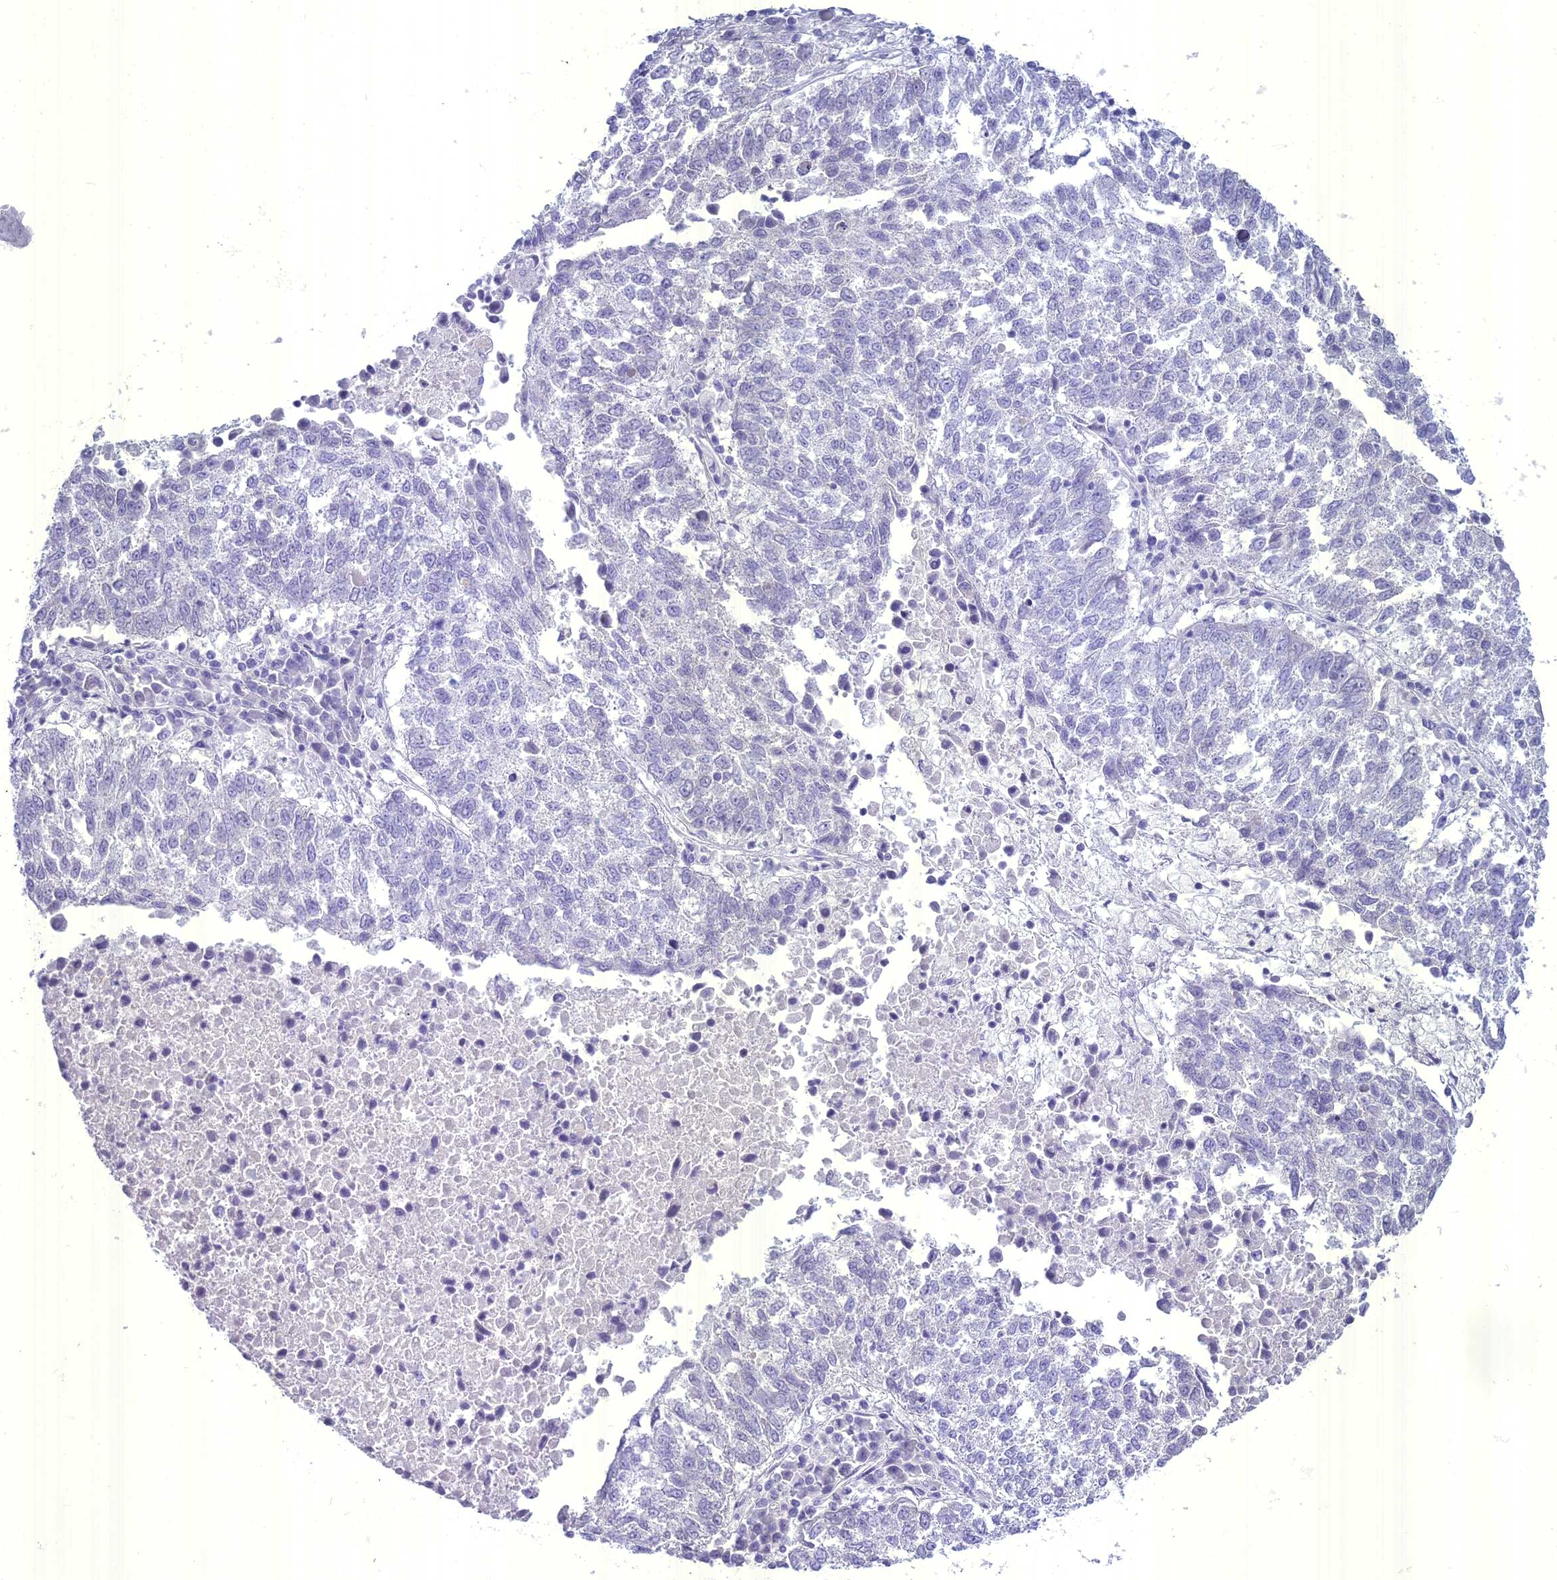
{"staining": {"intensity": "negative", "quantity": "none", "location": "none"}, "tissue": "lung cancer", "cell_type": "Tumor cells", "image_type": "cancer", "snomed": [{"axis": "morphology", "description": "Squamous cell carcinoma, NOS"}, {"axis": "topography", "description": "Lung"}], "caption": "Protein analysis of lung cancer (squamous cell carcinoma) shows no significant expression in tumor cells.", "gene": "UNC80", "patient": {"sex": "male", "age": 73}}